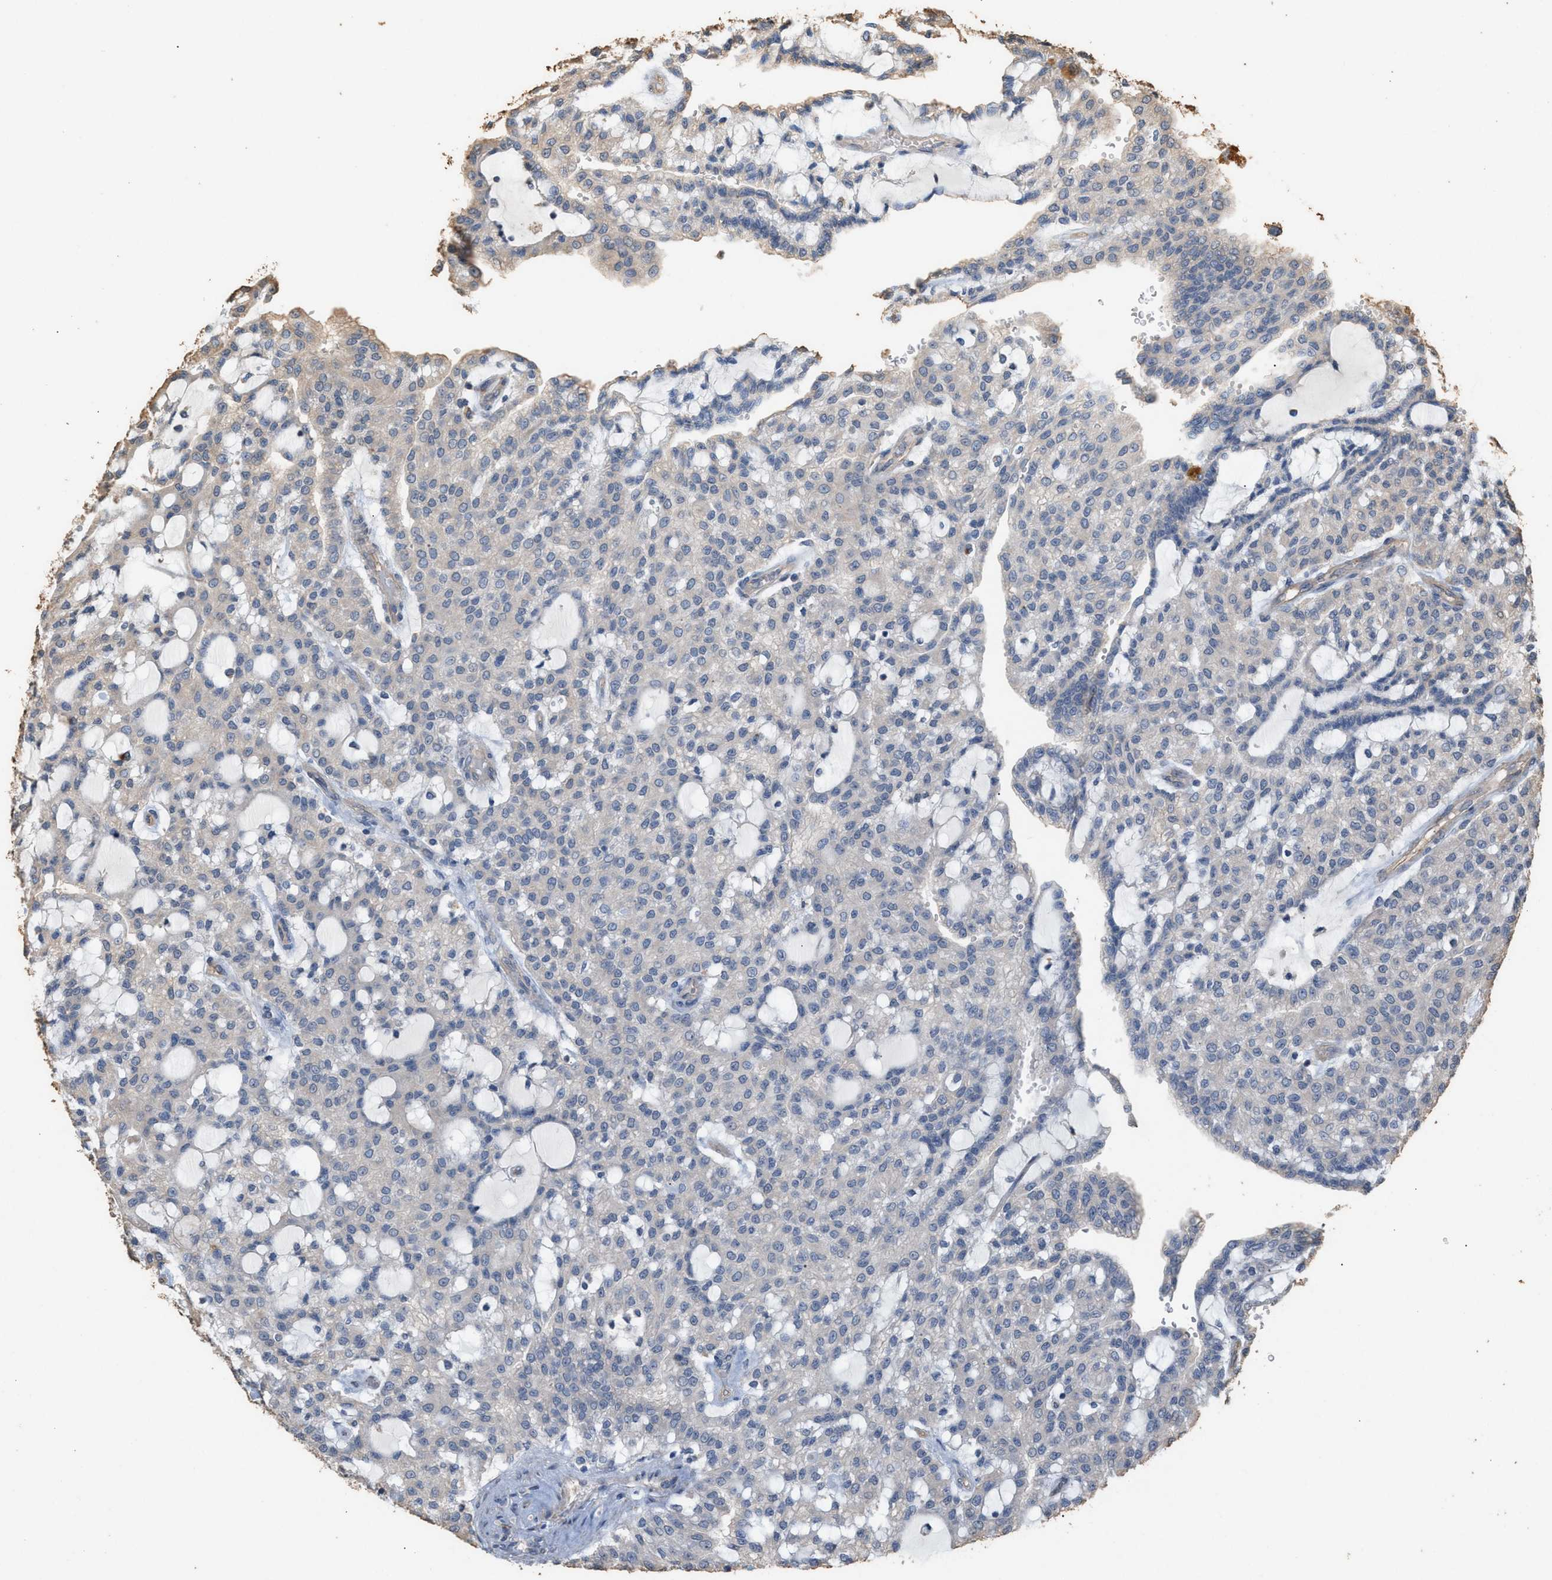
{"staining": {"intensity": "negative", "quantity": "none", "location": "none"}, "tissue": "renal cancer", "cell_type": "Tumor cells", "image_type": "cancer", "snomed": [{"axis": "morphology", "description": "Adenocarcinoma, NOS"}, {"axis": "topography", "description": "Kidney"}], "caption": "Tumor cells are negative for brown protein staining in adenocarcinoma (renal).", "gene": "DCAF7", "patient": {"sex": "male", "age": 63}}